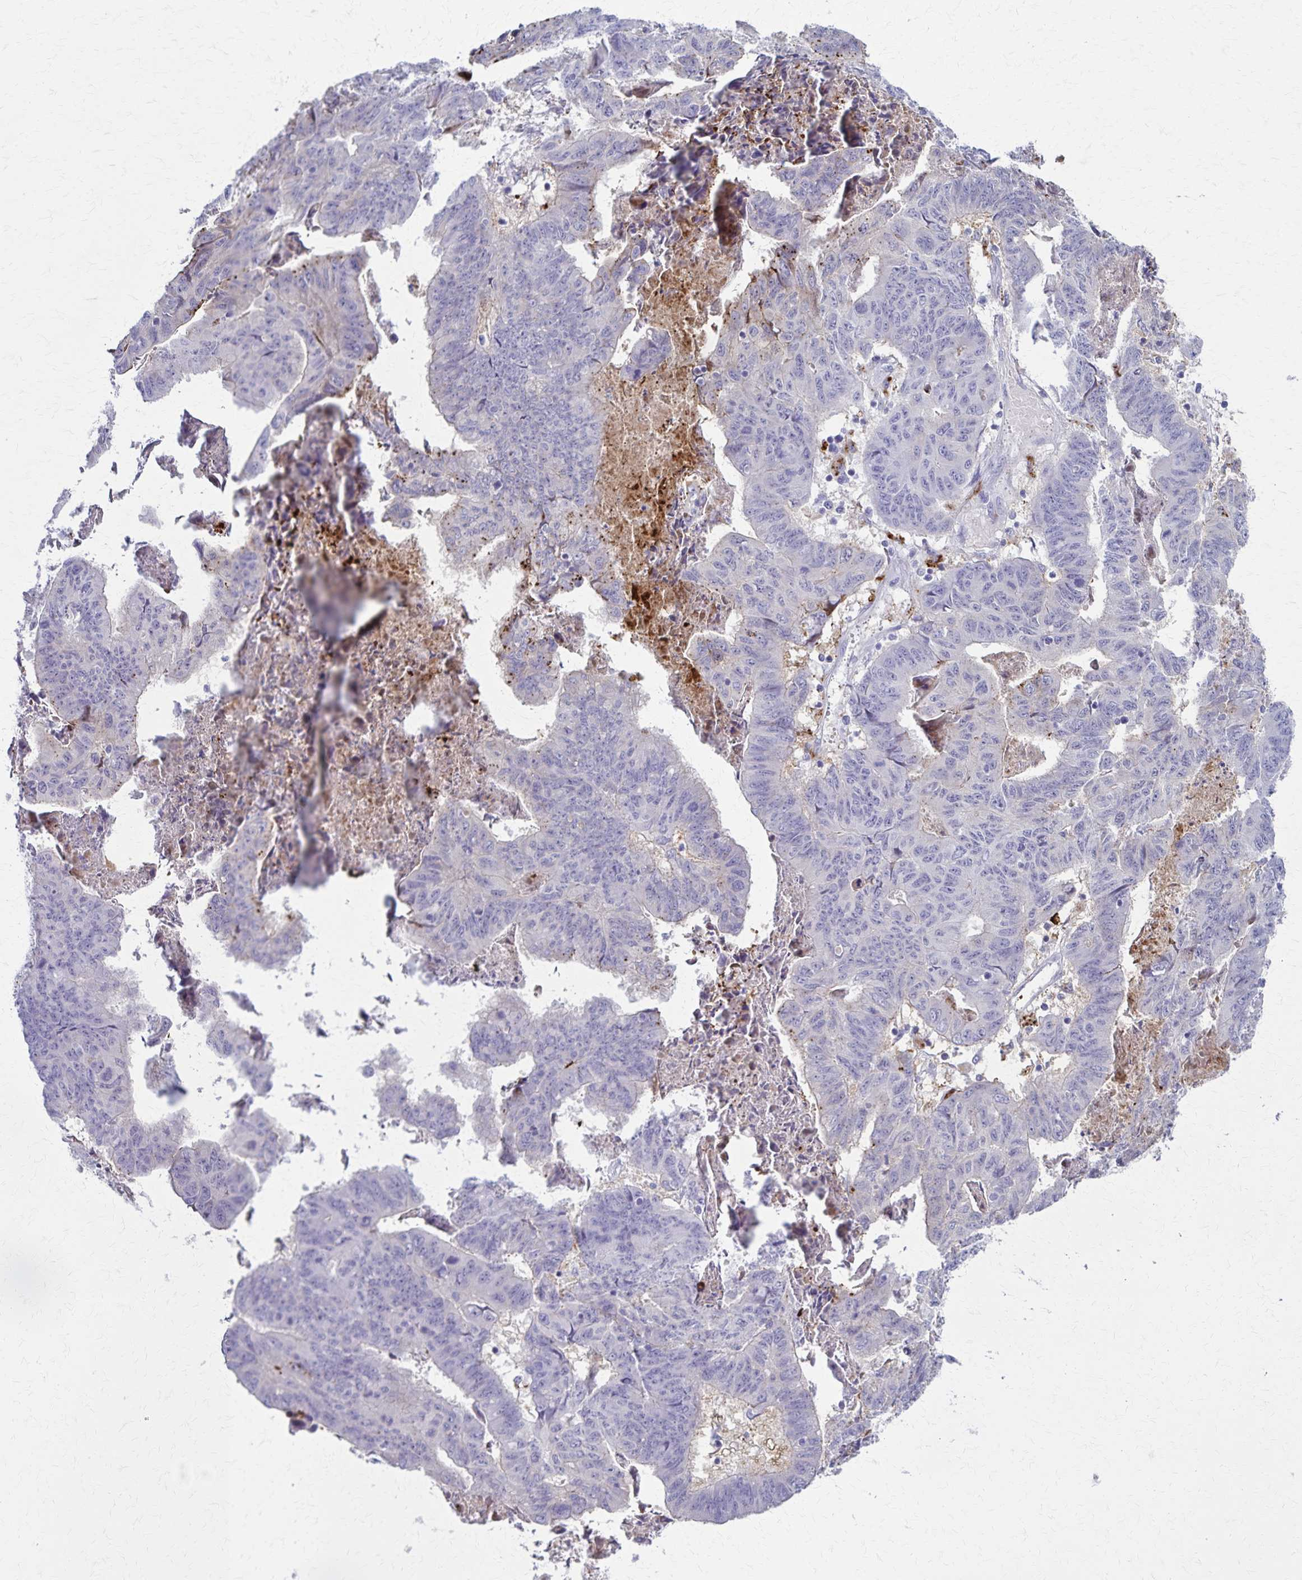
{"staining": {"intensity": "negative", "quantity": "none", "location": "none"}, "tissue": "stomach cancer", "cell_type": "Tumor cells", "image_type": "cancer", "snomed": [{"axis": "morphology", "description": "Adenocarcinoma, NOS"}, {"axis": "topography", "description": "Stomach, lower"}], "caption": "The IHC photomicrograph has no significant staining in tumor cells of stomach adenocarcinoma tissue. (DAB immunohistochemistry (IHC) visualized using brightfield microscopy, high magnification).", "gene": "TMEM60", "patient": {"sex": "male", "age": 77}}